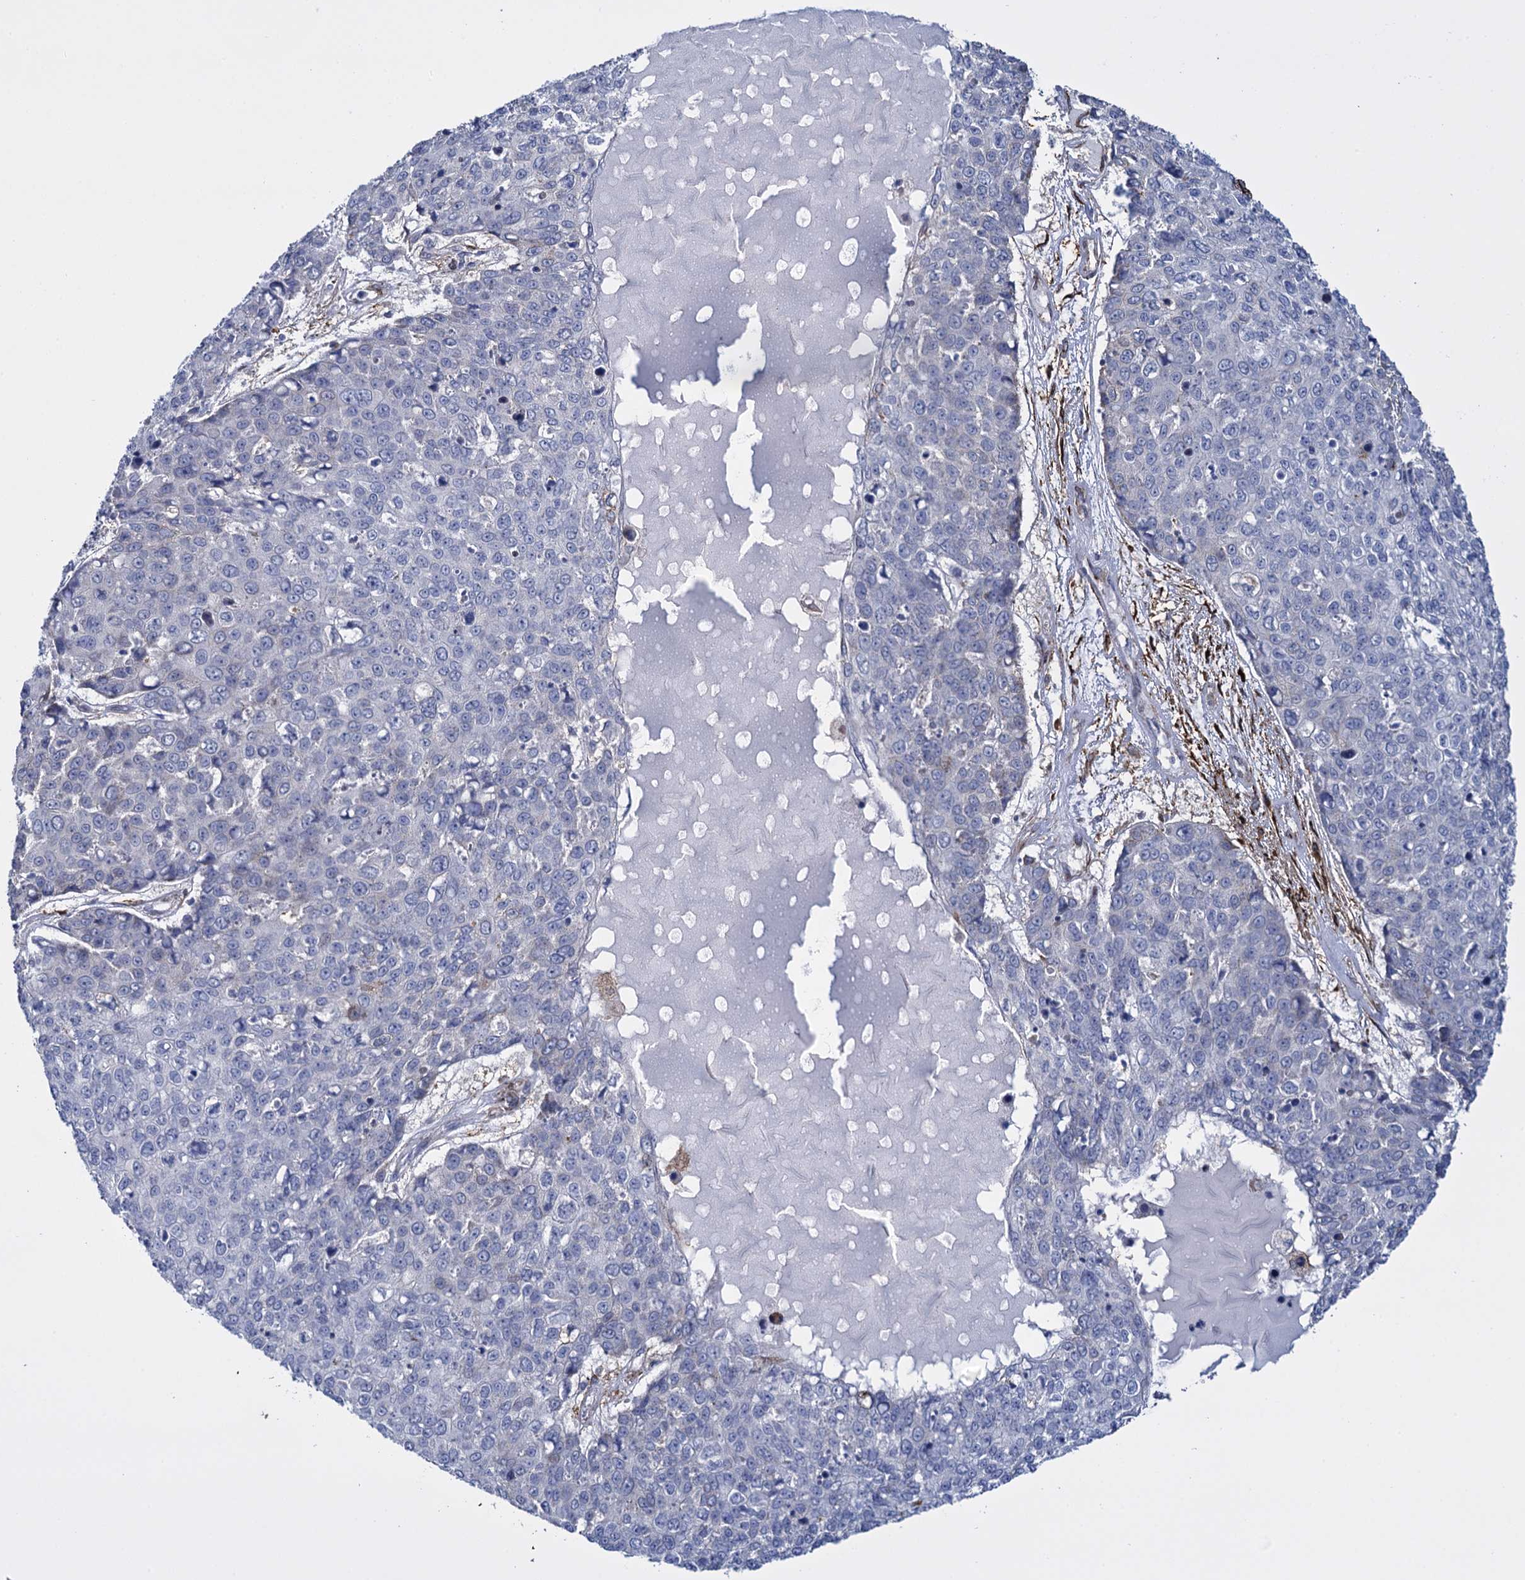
{"staining": {"intensity": "negative", "quantity": "none", "location": "none"}, "tissue": "skin cancer", "cell_type": "Tumor cells", "image_type": "cancer", "snomed": [{"axis": "morphology", "description": "Squamous cell carcinoma, NOS"}, {"axis": "topography", "description": "Skin"}], "caption": "Immunohistochemistry of skin cancer shows no expression in tumor cells. (Brightfield microscopy of DAB (3,3'-diaminobenzidine) IHC at high magnification).", "gene": "SNCG", "patient": {"sex": "female", "age": 44}}